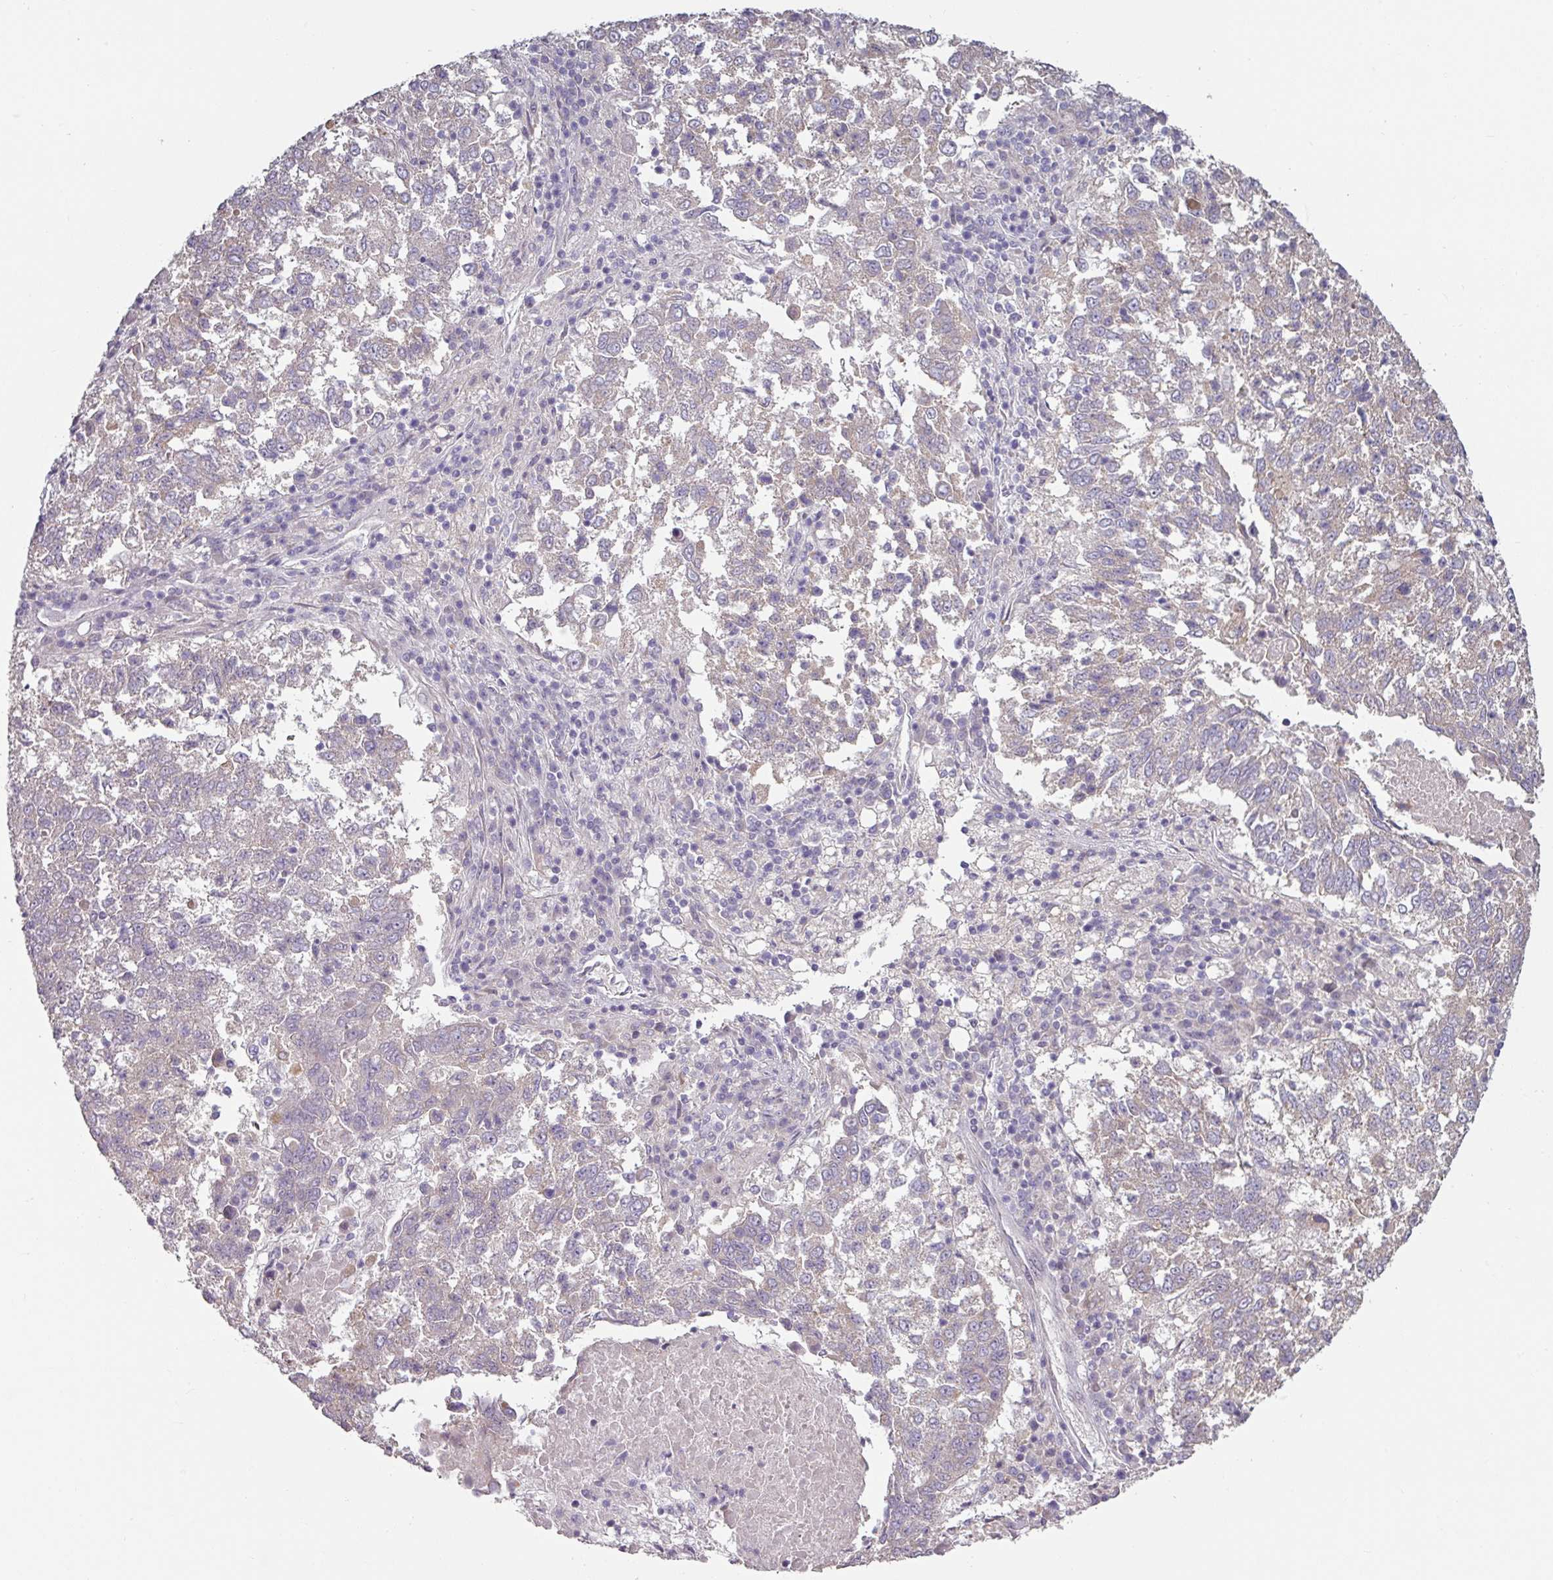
{"staining": {"intensity": "negative", "quantity": "none", "location": "none"}, "tissue": "lung cancer", "cell_type": "Tumor cells", "image_type": "cancer", "snomed": [{"axis": "morphology", "description": "Squamous cell carcinoma, NOS"}, {"axis": "topography", "description": "Lung"}], "caption": "Tumor cells are negative for brown protein staining in lung cancer (squamous cell carcinoma). (DAB (3,3'-diaminobenzidine) immunohistochemistry (IHC) with hematoxylin counter stain).", "gene": "MTMR14", "patient": {"sex": "male", "age": 73}}